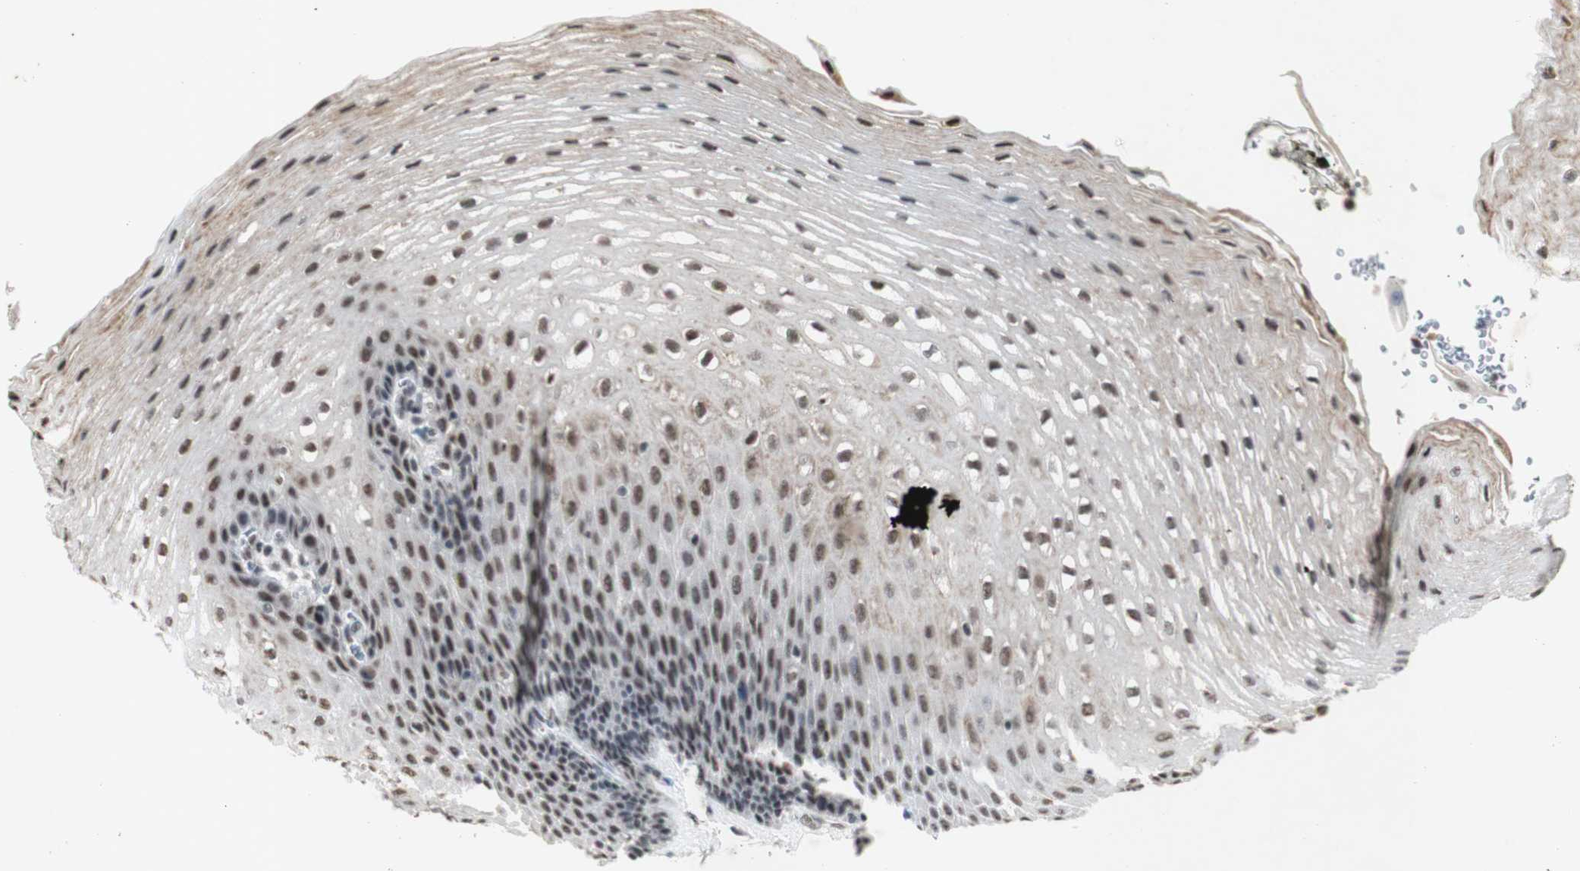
{"staining": {"intensity": "strong", "quantity": ">75%", "location": "nuclear"}, "tissue": "esophagus", "cell_type": "Squamous epithelial cells", "image_type": "normal", "snomed": [{"axis": "morphology", "description": "Normal tissue, NOS"}, {"axis": "topography", "description": "Esophagus"}], "caption": "Protein expression analysis of normal human esophagus reveals strong nuclear expression in about >75% of squamous epithelial cells.", "gene": "SNRPB", "patient": {"sex": "male", "age": 48}}